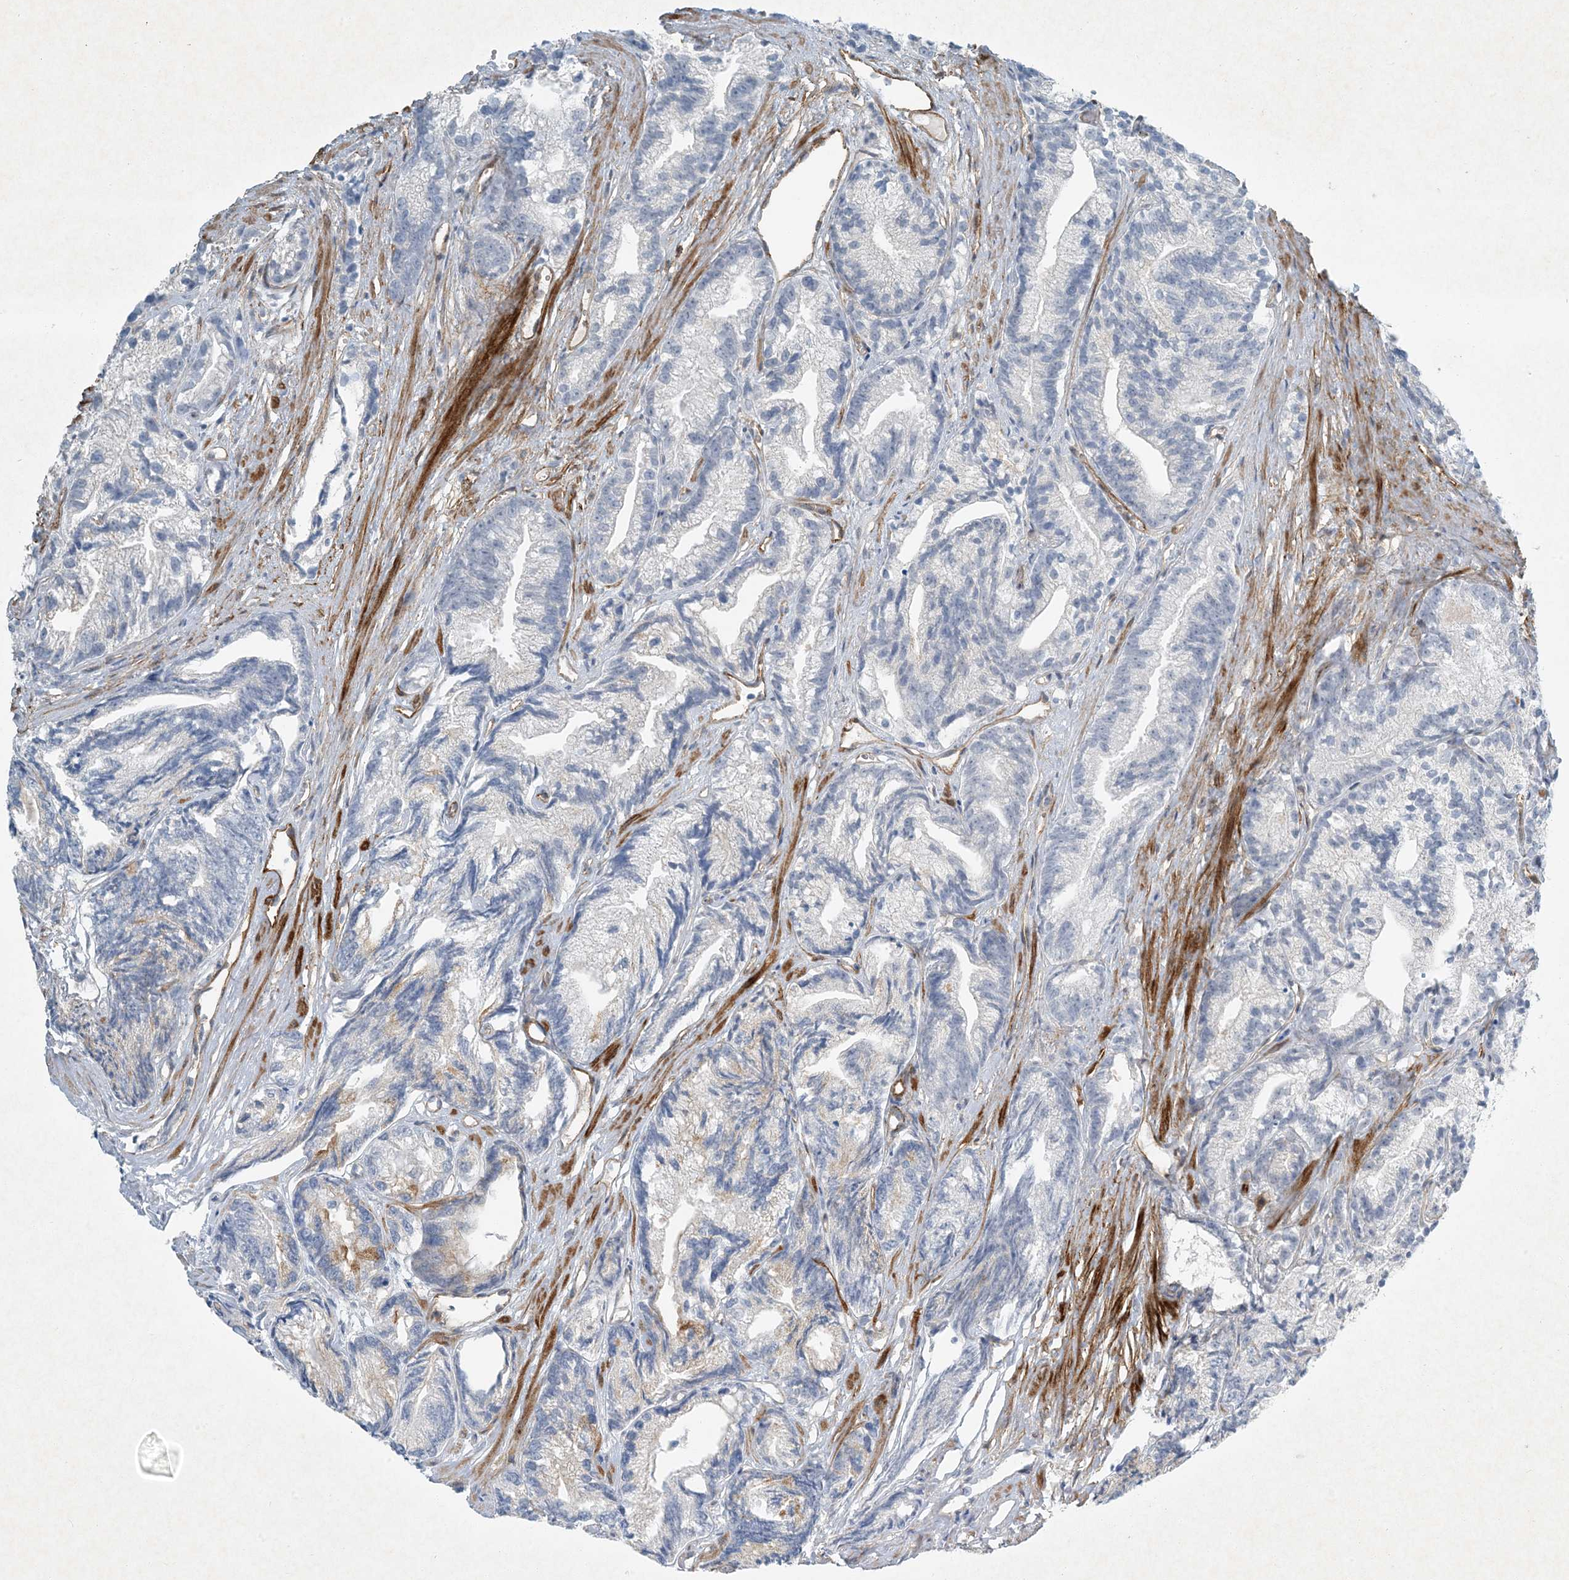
{"staining": {"intensity": "negative", "quantity": "none", "location": "none"}, "tissue": "prostate cancer", "cell_type": "Tumor cells", "image_type": "cancer", "snomed": [{"axis": "morphology", "description": "Adenocarcinoma, Low grade"}, {"axis": "topography", "description": "Prostate"}], "caption": "There is no significant positivity in tumor cells of prostate cancer.", "gene": "PGM5", "patient": {"sex": "male", "age": 89}}